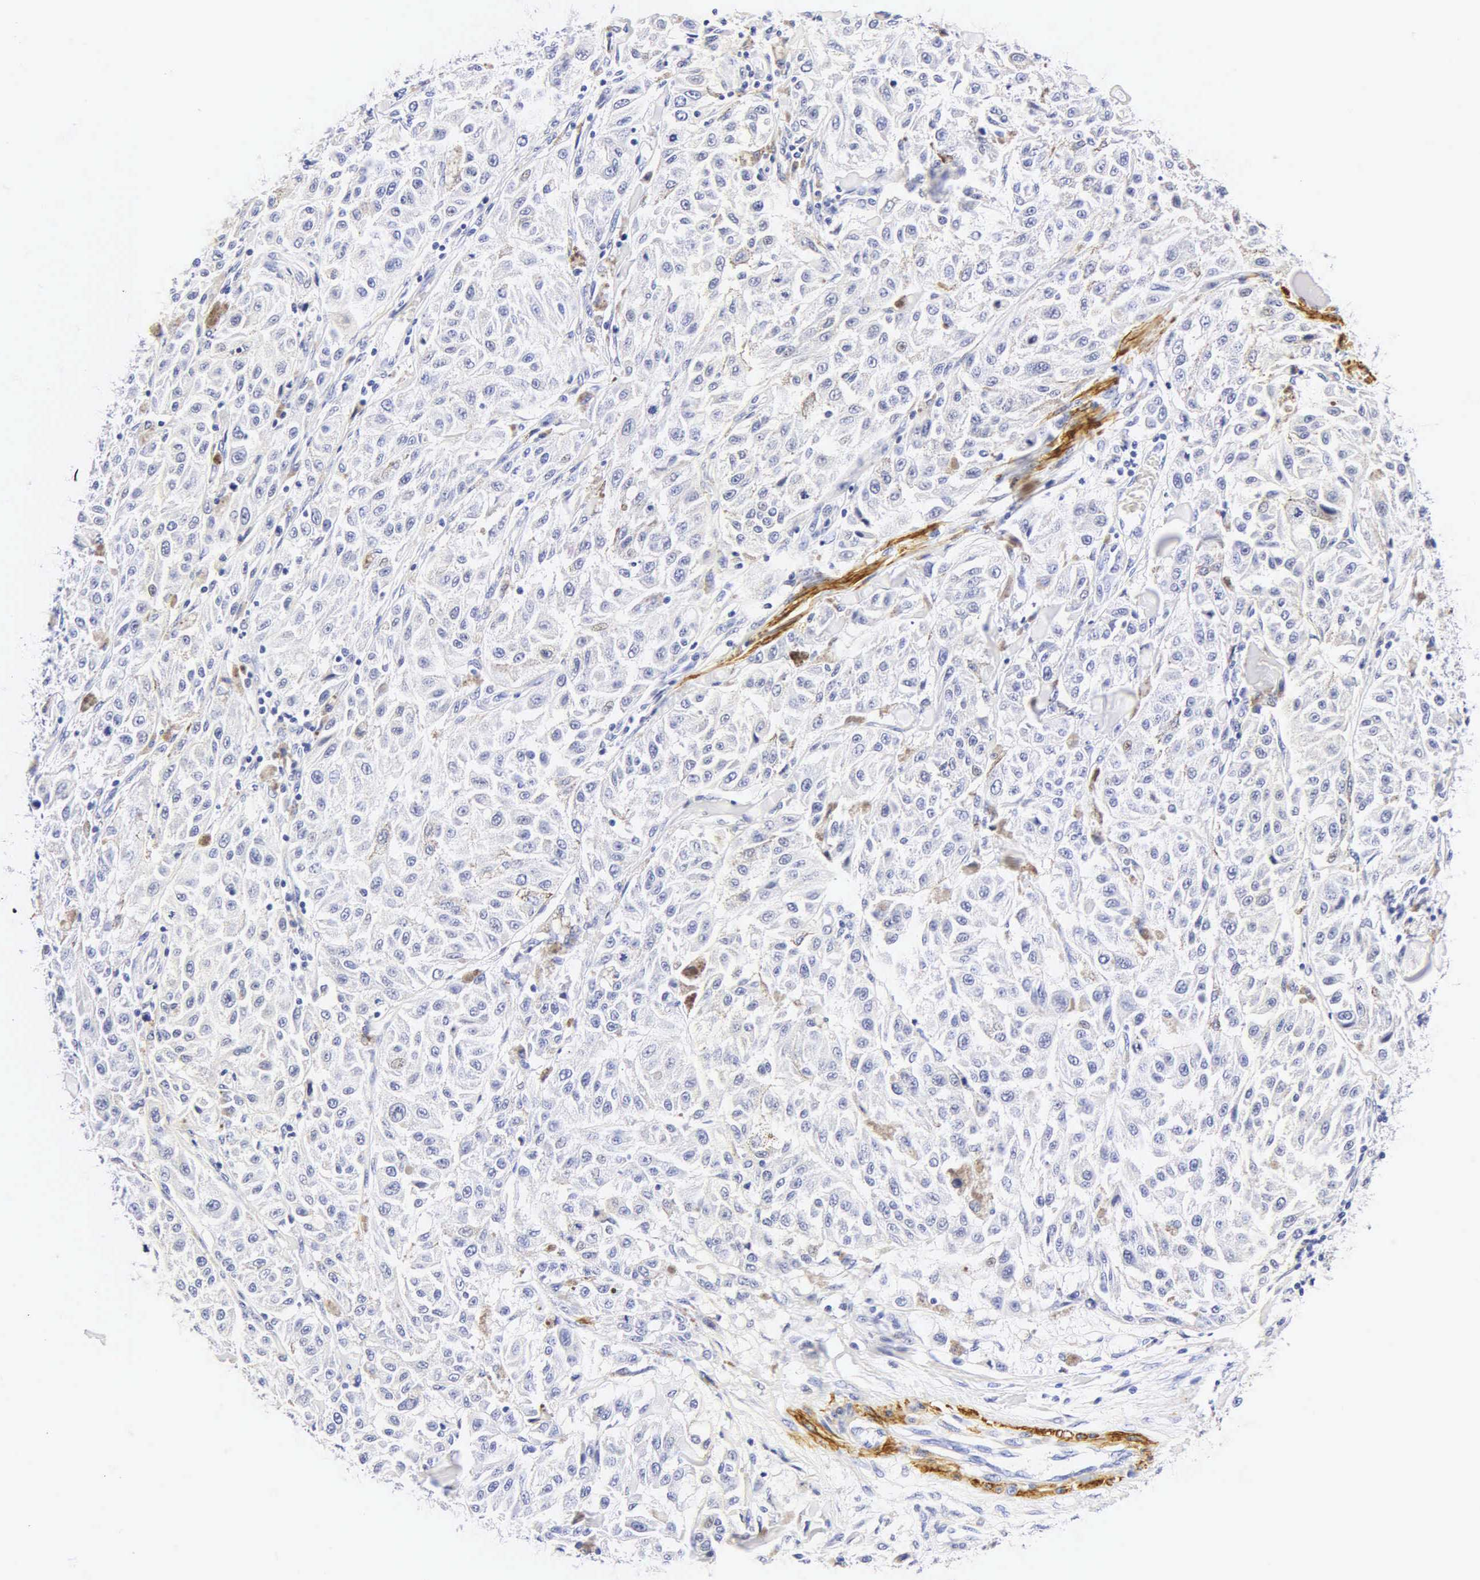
{"staining": {"intensity": "negative", "quantity": "none", "location": "none"}, "tissue": "melanoma", "cell_type": "Tumor cells", "image_type": "cancer", "snomed": [{"axis": "morphology", "description": "Malignant melanoma, NOS"}, {"axis": "topography", "description": "Skin"}], "caption": "IHC of melanoma shows no staining in tumor cells.", "gene": "CALD1", "patient": {"sex": "female", "age": 64}}